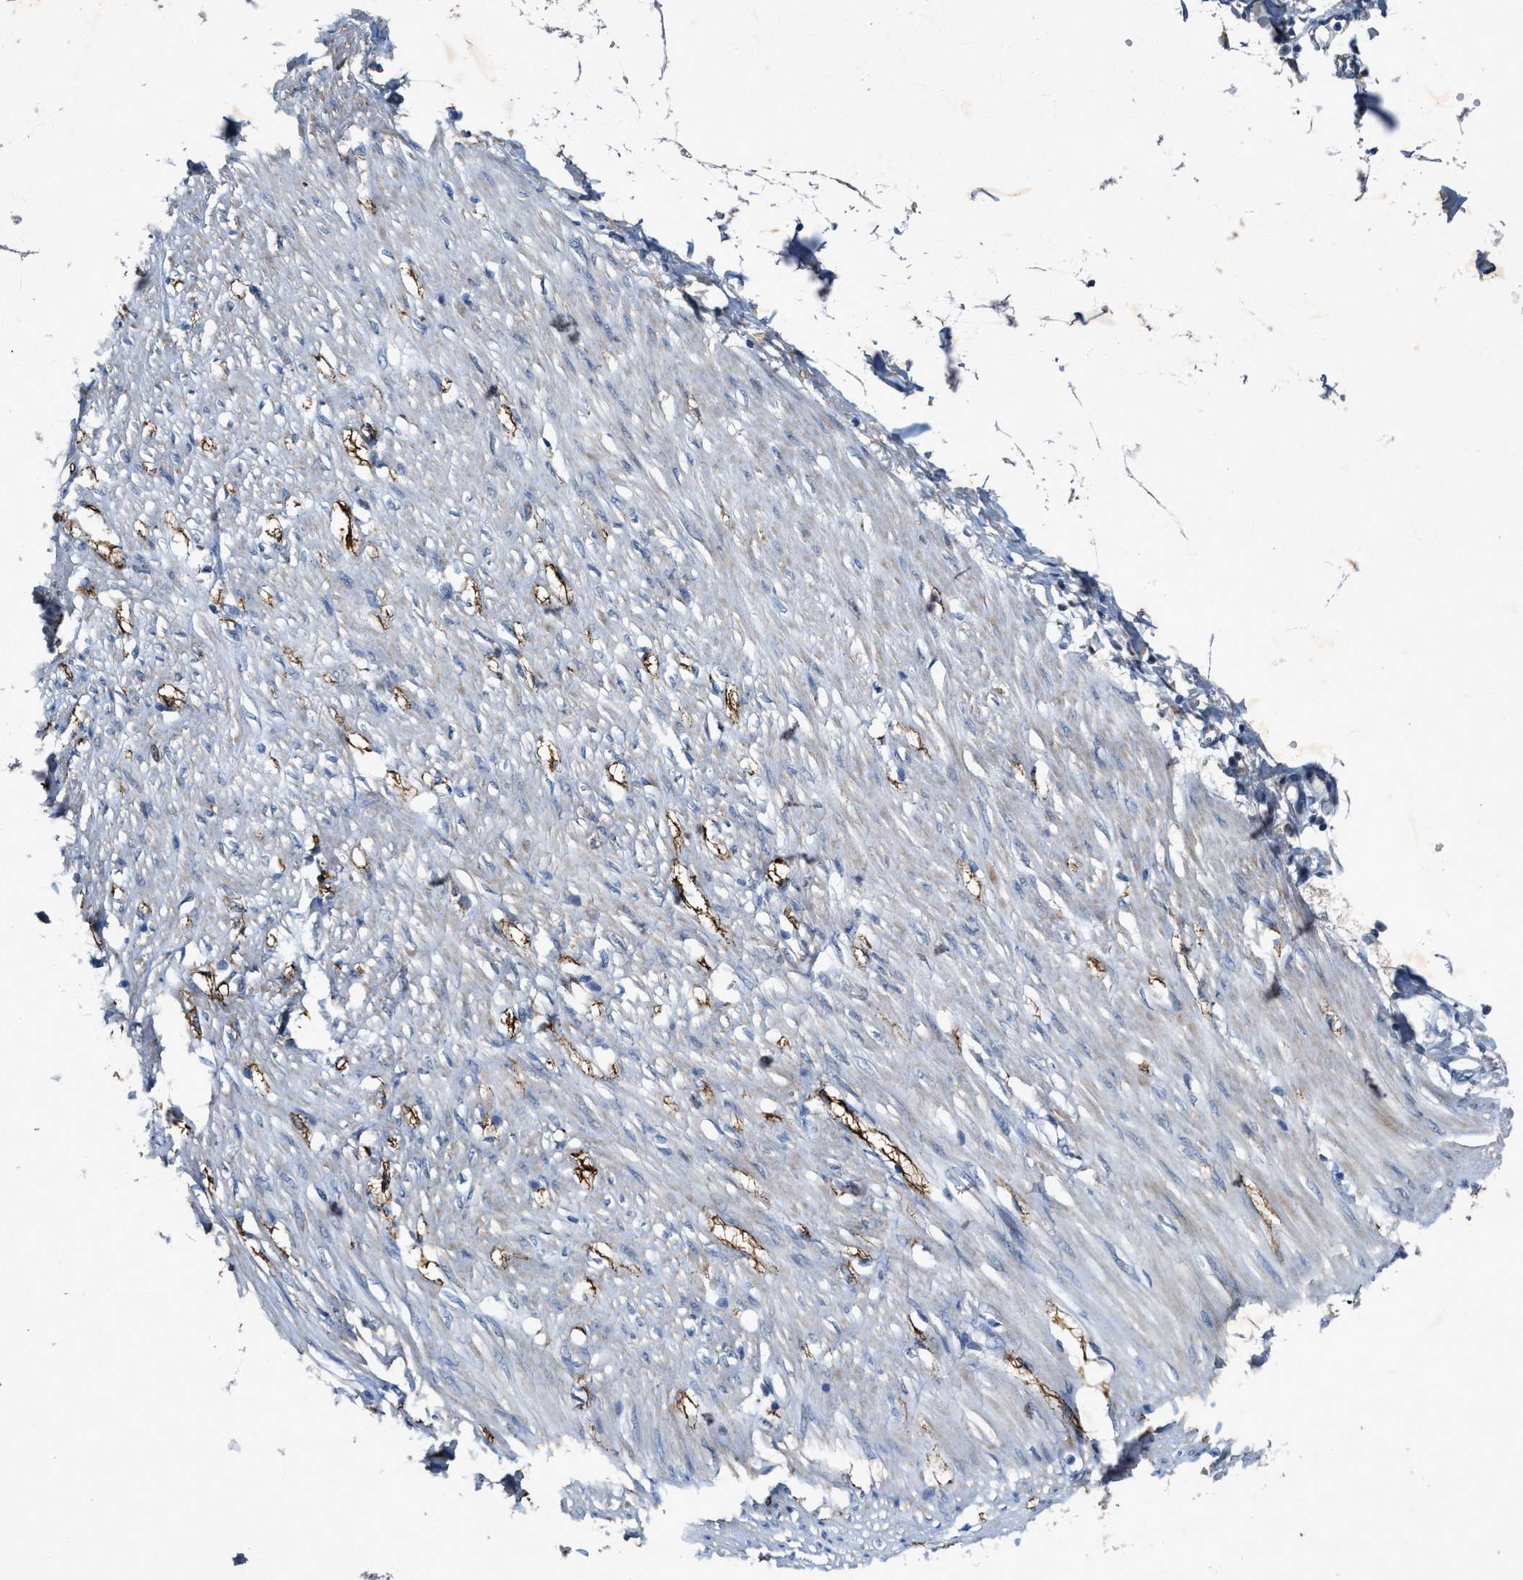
{"staining": {"intensity": "moderate", "quantity": "25%-75%", "location": "cytoplasmic/membranous"}, "tissue": "adipose tissue", "cell_type": "Adipocytes", "image_type": "normal", "snomed": [{"axis": "morphology", "description": "Normal tissue, NOS"}, {"axis": "morphology", "description": "Adenocarcinoma, NOS"}, {"axis": "topography", "description": "Colon"}, {"axis": "topography", "description": "Peripheral nerve tissue"}], "caption": "Immunohistochemical staining of unremarkable human adipose tissue exhibits 25%-75% levels of moderate cytoplasmic/membranous protein expression in about 25%-75% of adipocytes.", "gene": "URGCP", "patient": {"sex": "male", "age": 14}}